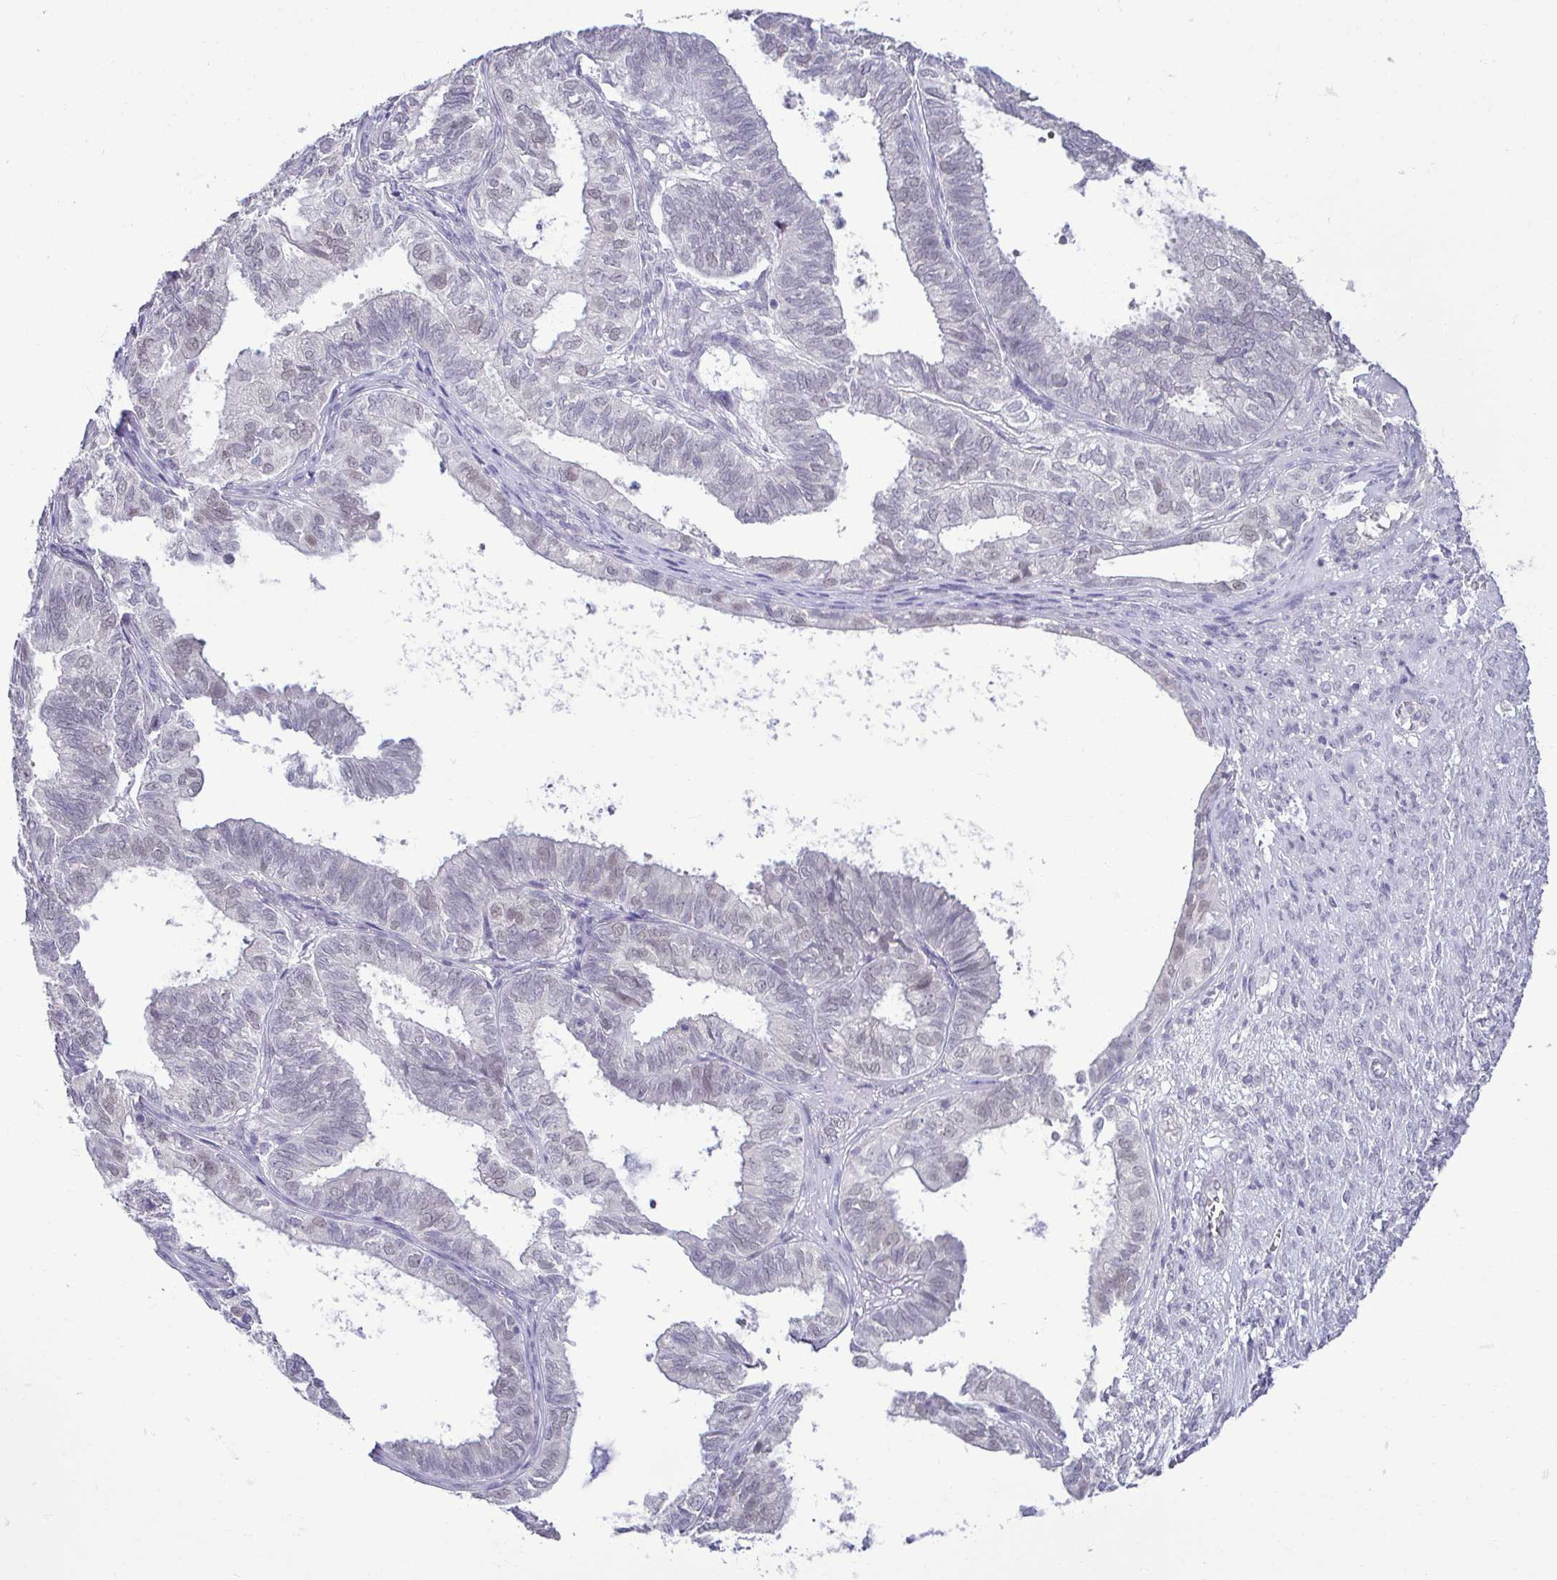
{"staining": {"intensity": "negative", "quantity": "none", "location": "none"}, "tissue": "ovarian cancer", "cell_type": "Tumor cells", "image_type": "cancer", "snomed": [{"axis": "morphology", "description": "Carcinoma, endometroid"}, {"axis": "topography", "description": "Ovary"}], "caption": "Immunohistochemistry (IHC) image of neoplastic tissue: ovarian cancer (endometroid carcinoma) stained with DAB (3,3'-diaminobenzidine) reveals no significant protein expression in tumor cells.", "gene": "SLC30A3", "patient": {"sex": "female", "age": 64}}